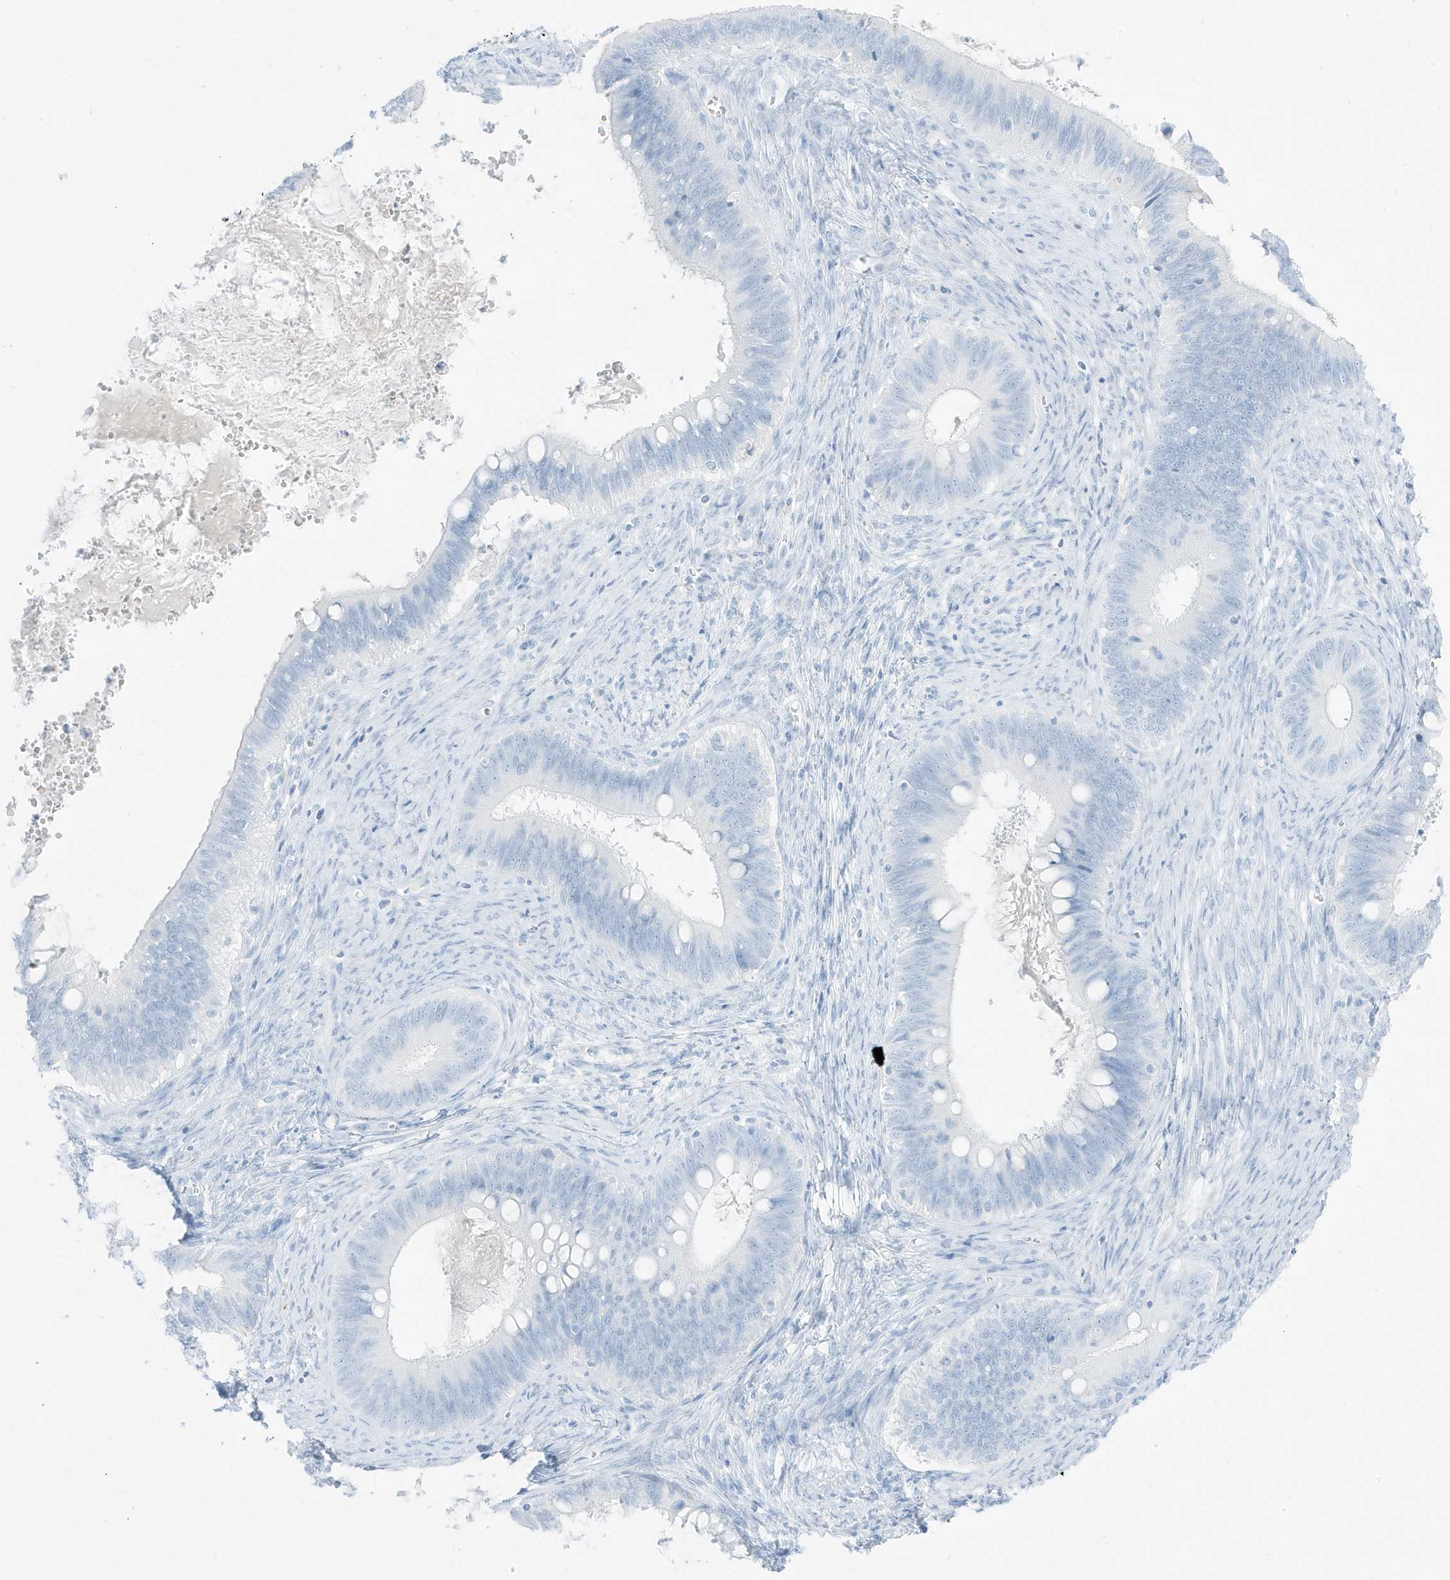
{"staining": {"intensity": "negative", "quantity": "none", "location": "none"}, "tissue": "cervical cancer", "cell_type": "Tumor cells", "image_type": "cancer", "snomed": [{"axis": "morphology", "description": "Adenocarcinoma, NOS"}, {"axis": "topography", "description": "Cervix"}], "caption": "Tumor cells are negative for protein expression in human cervical cancer (adenocarcinoma).", "gene": "SLC22A13", "patient": {"sex": "female", "age": 42}}